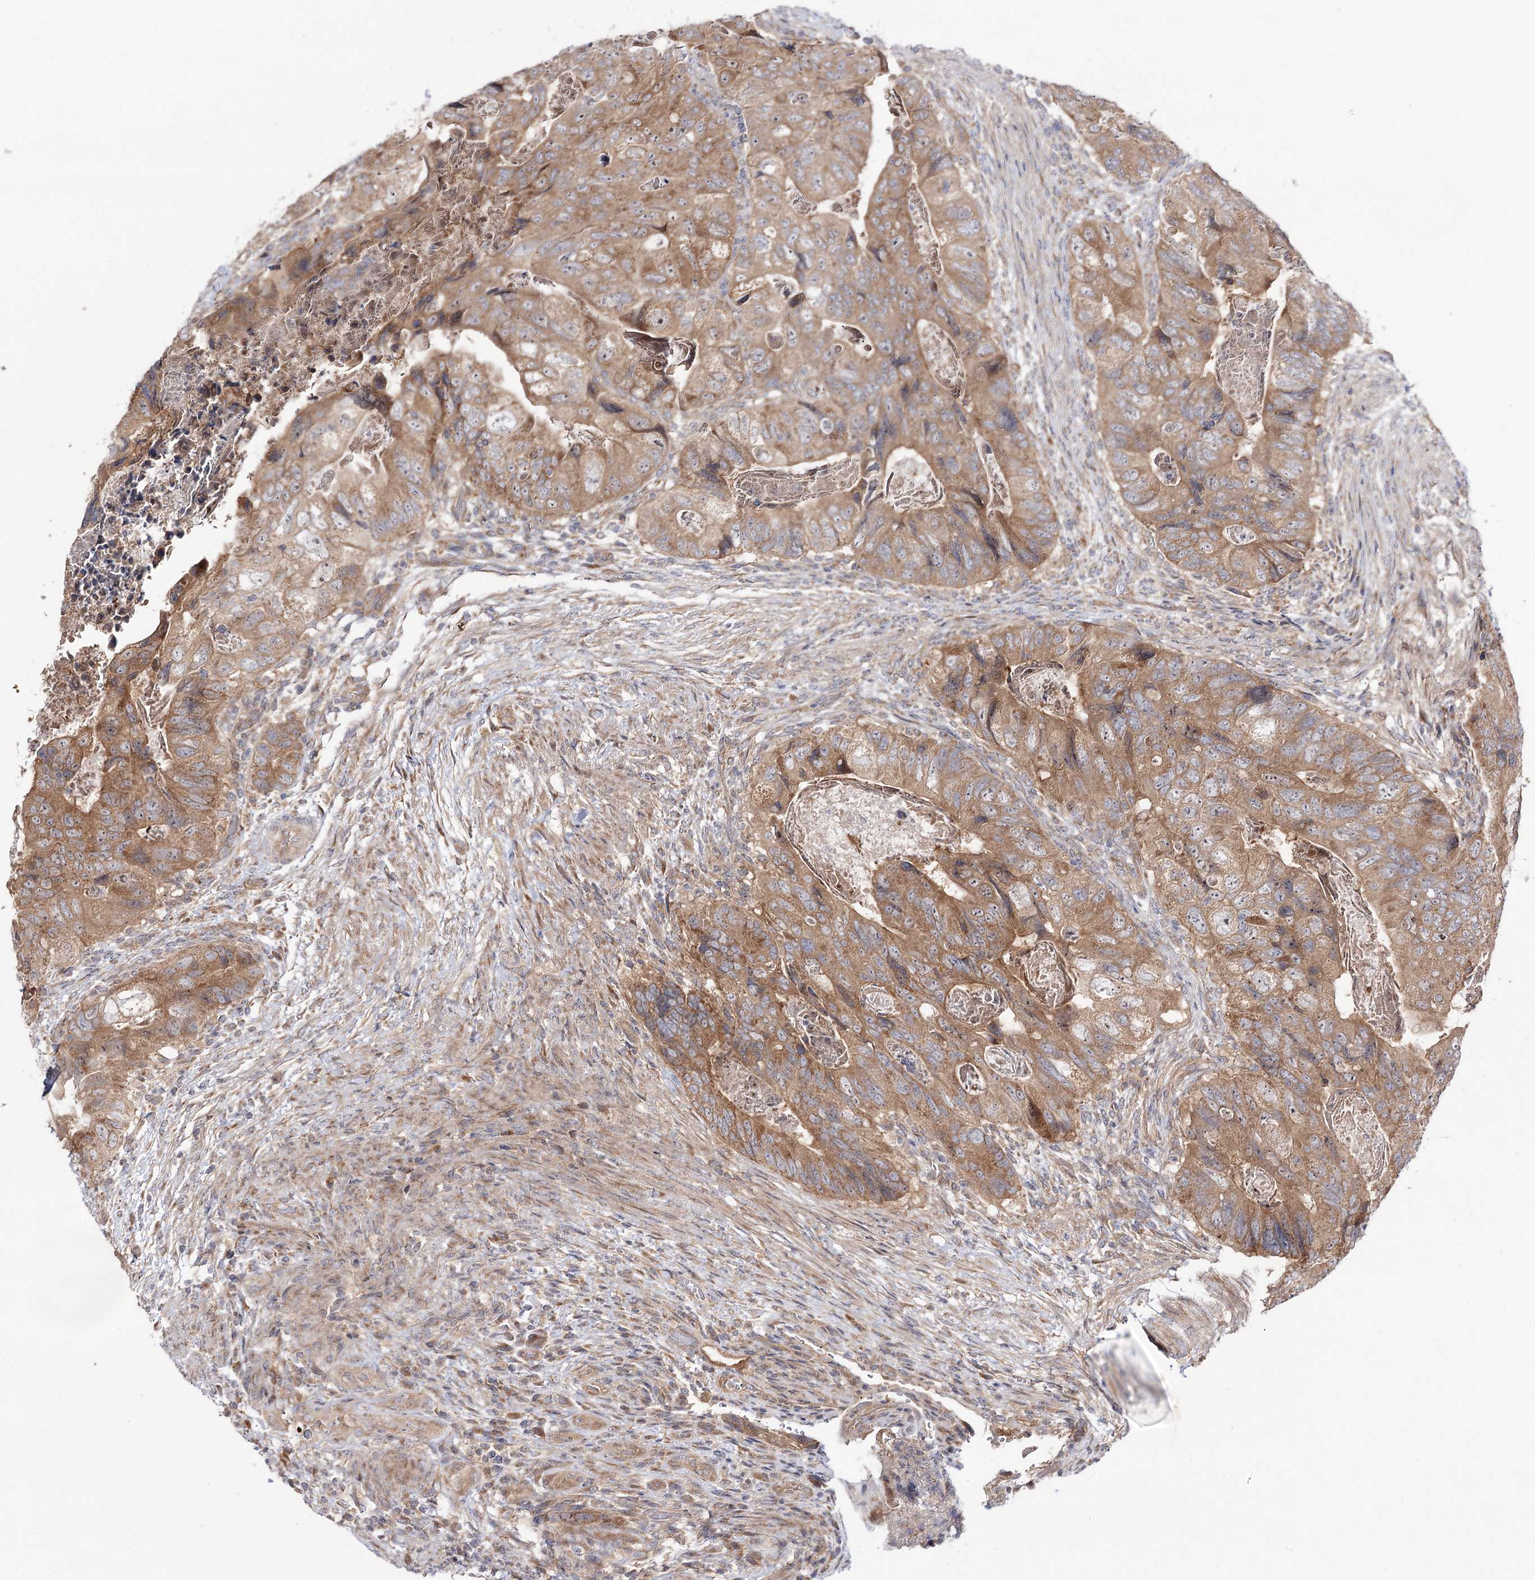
{"staining": {"intensity": "moderate", "quantity": ">75%", "location": "cytoplasmic/membranous"}, "tissue": "colorectal cancer", "cell_type": "Tumor cells", "image_type": "cancer", "snomed": [{"axis": "morphology", "description": "Adenocarcinoma, NOS"}, {"axis": "topography", "description": "Rectum"}], "caption": "Protein staining exhibits moderate cytoplasmic/membranous staining in about >75% of tumor cells in colorectal cancer (adenocarcinoma).", "gene": "C11orf80", "patient": {"sex": "male", "age": 63}}